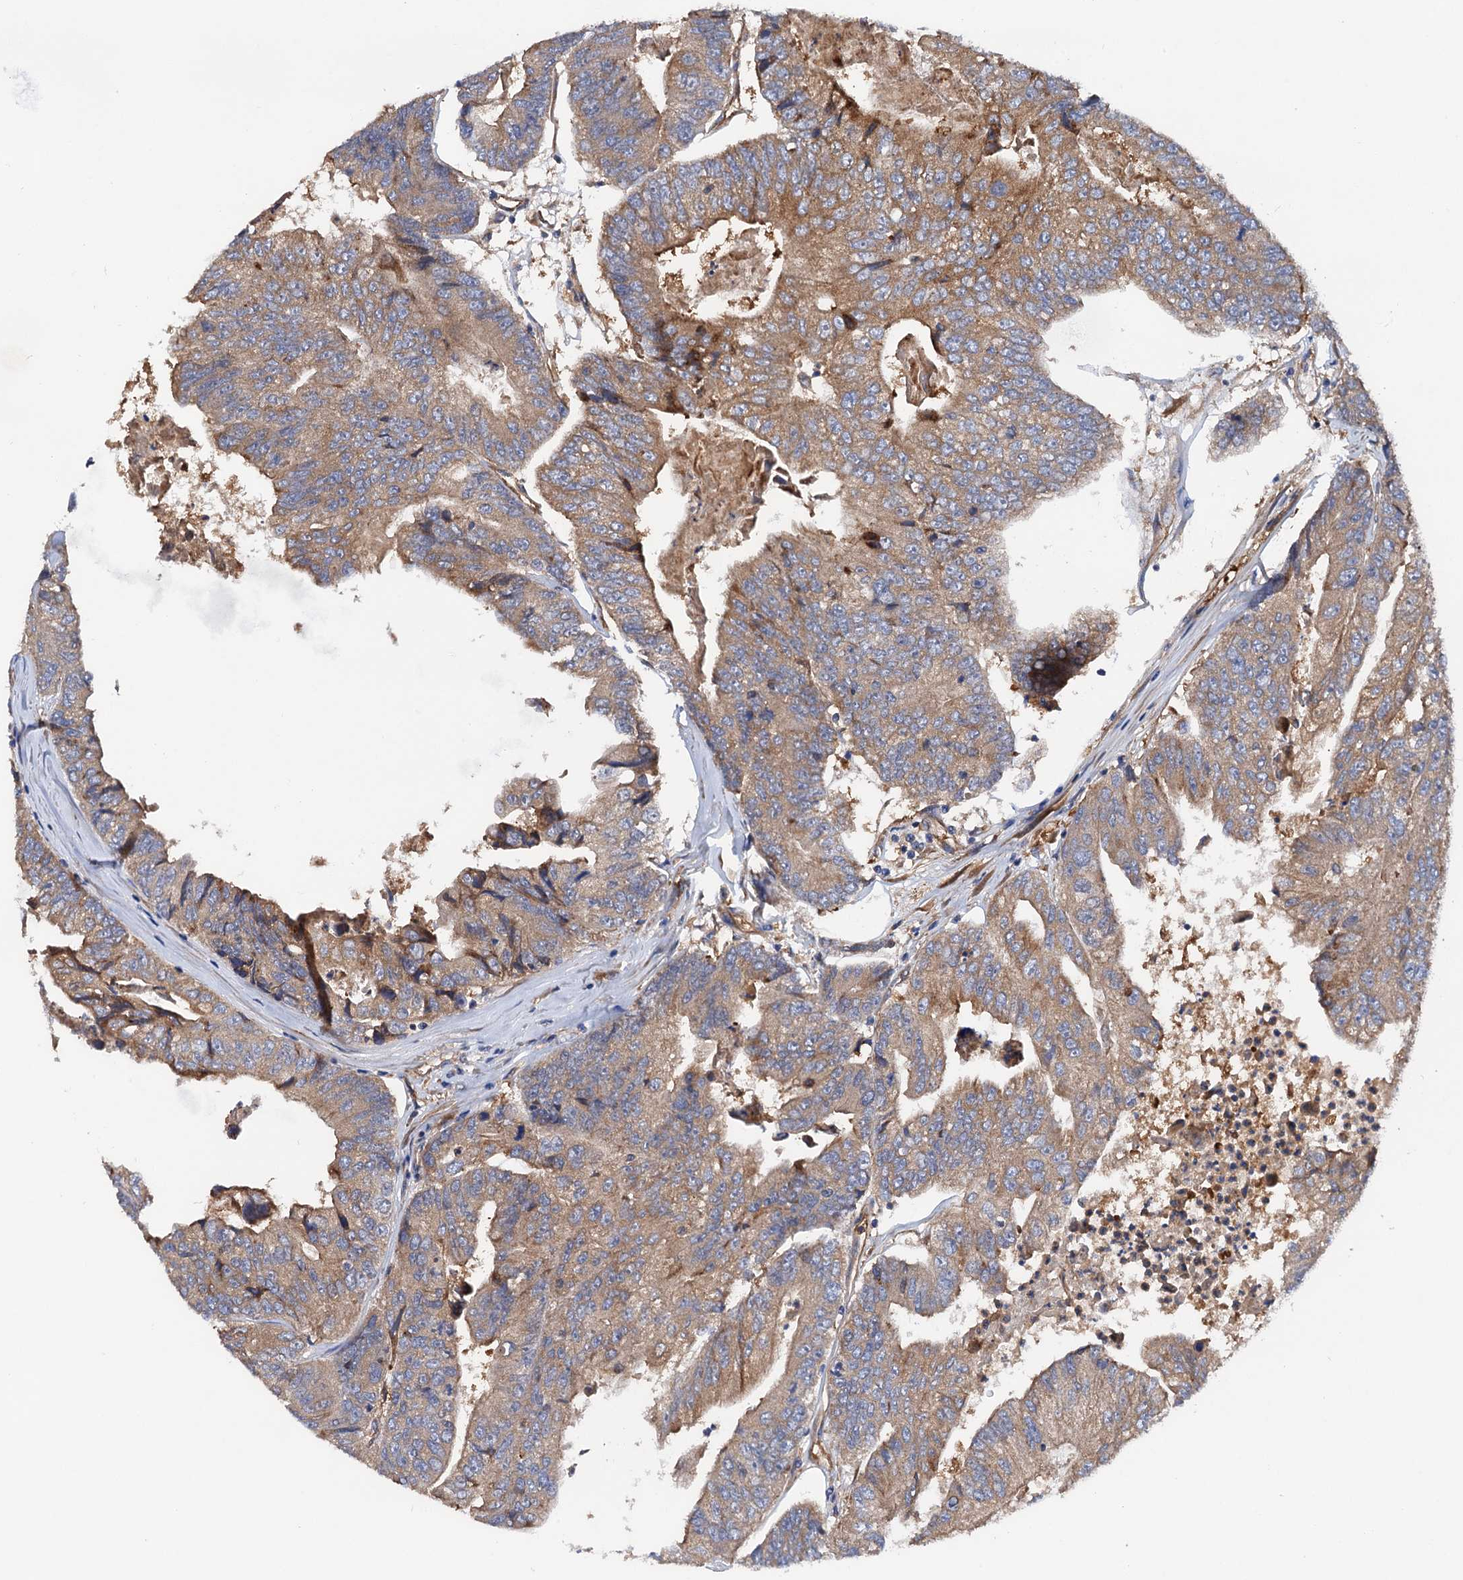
{"staining": {"intensity": "moderate", "quantity": ">75%", "location": "cytoplasmic/membranous"}, "tissue": "colorectal cancer", "cell_type": "Tumor cells", "image_type": "cancer", "snomed": [{"axis": "morphology", "description": "Adenocarcinoma, NOS"}, {"axis": "topography", "description": "Colon"}], "caption": "The photomicrograph exhibits immunohistochemical staining of colorectal cancer. There is moderate cytoplasmic/membranous expression is identified in approximately >75% of tumor cells. The protein of interest is stained brown, and the nuclei are stained in blue (DAB (3,3'-diaminobenzidine) IHC with brightfield microscopy, high magnification).", "gene": "MRPL48", "patient": {"sex": "female", "age": 67}}